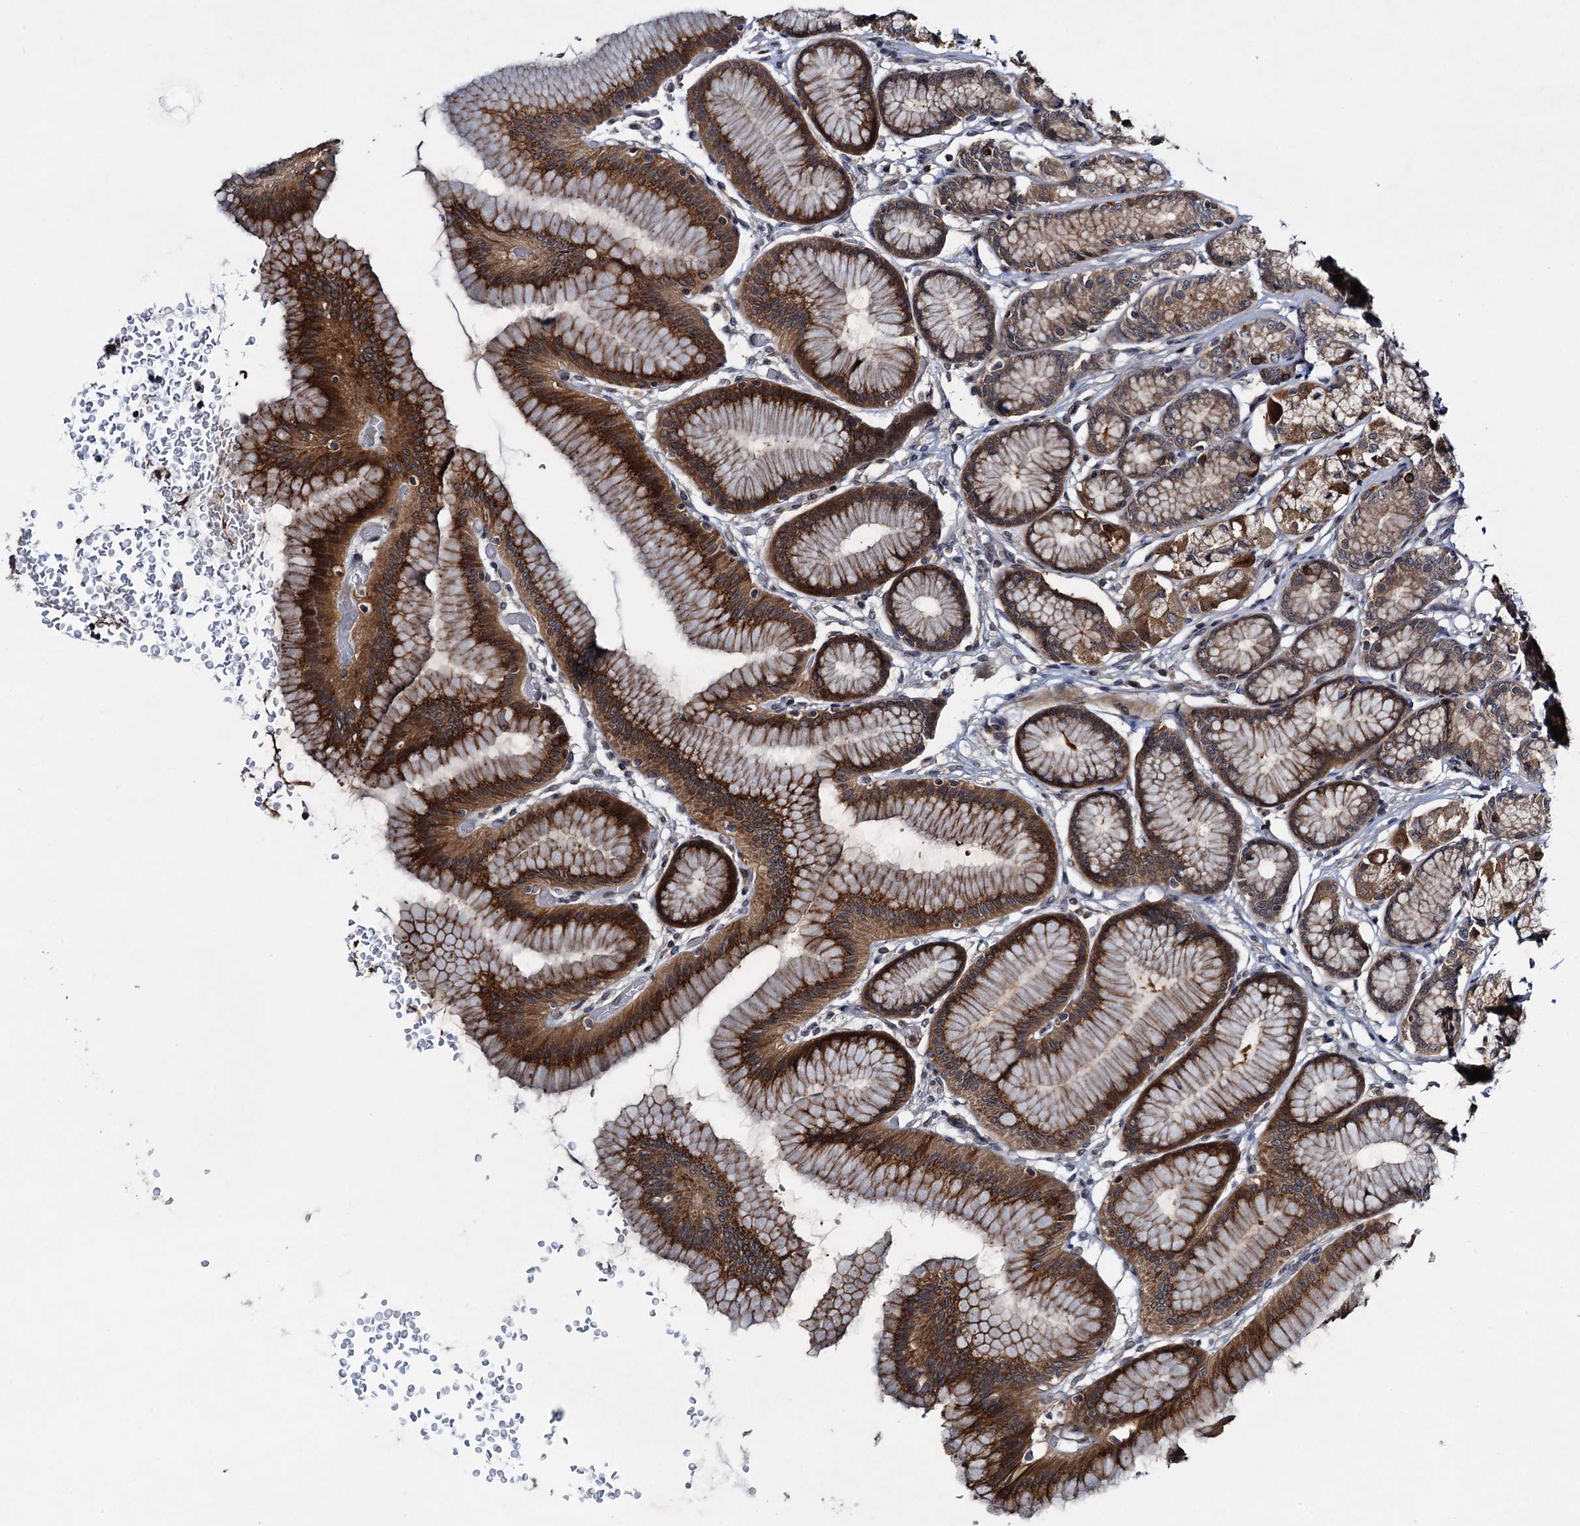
{"staining": {"intensity": "strong", "quantity": ">75%", "location": "cytoplasmic/membranous"}, "tissue": "stomach", "cell_type": "Glandular cells", "image_type": "normal", "snomed": [{"axis": "morphology", "description": "Normal tissue, NOS"}, {"axis": "morphology", "description": "Adenocarcinoma, NOS"}, {"axis": "morphology", "description": "Adenocarcinoma, High grade"}, {"axis": "topography", "description": "Stomach, upper"}, {"axis": "topography", "description": "Stomach"}], "caption": "DAB immunohistochemical staining of unremarkable stomach displays strong cytoplasmic/membranous protein staining in approximately >75% of glandular cells. The protein of interest is stained brown, and the nuclei are stained in blue (DAB (3,3'-diaminobenzidine) IHC with brightfield microscopy, high magnification).", "gene": "RNF165", "patient": {"sex": "female", "age": 65}}